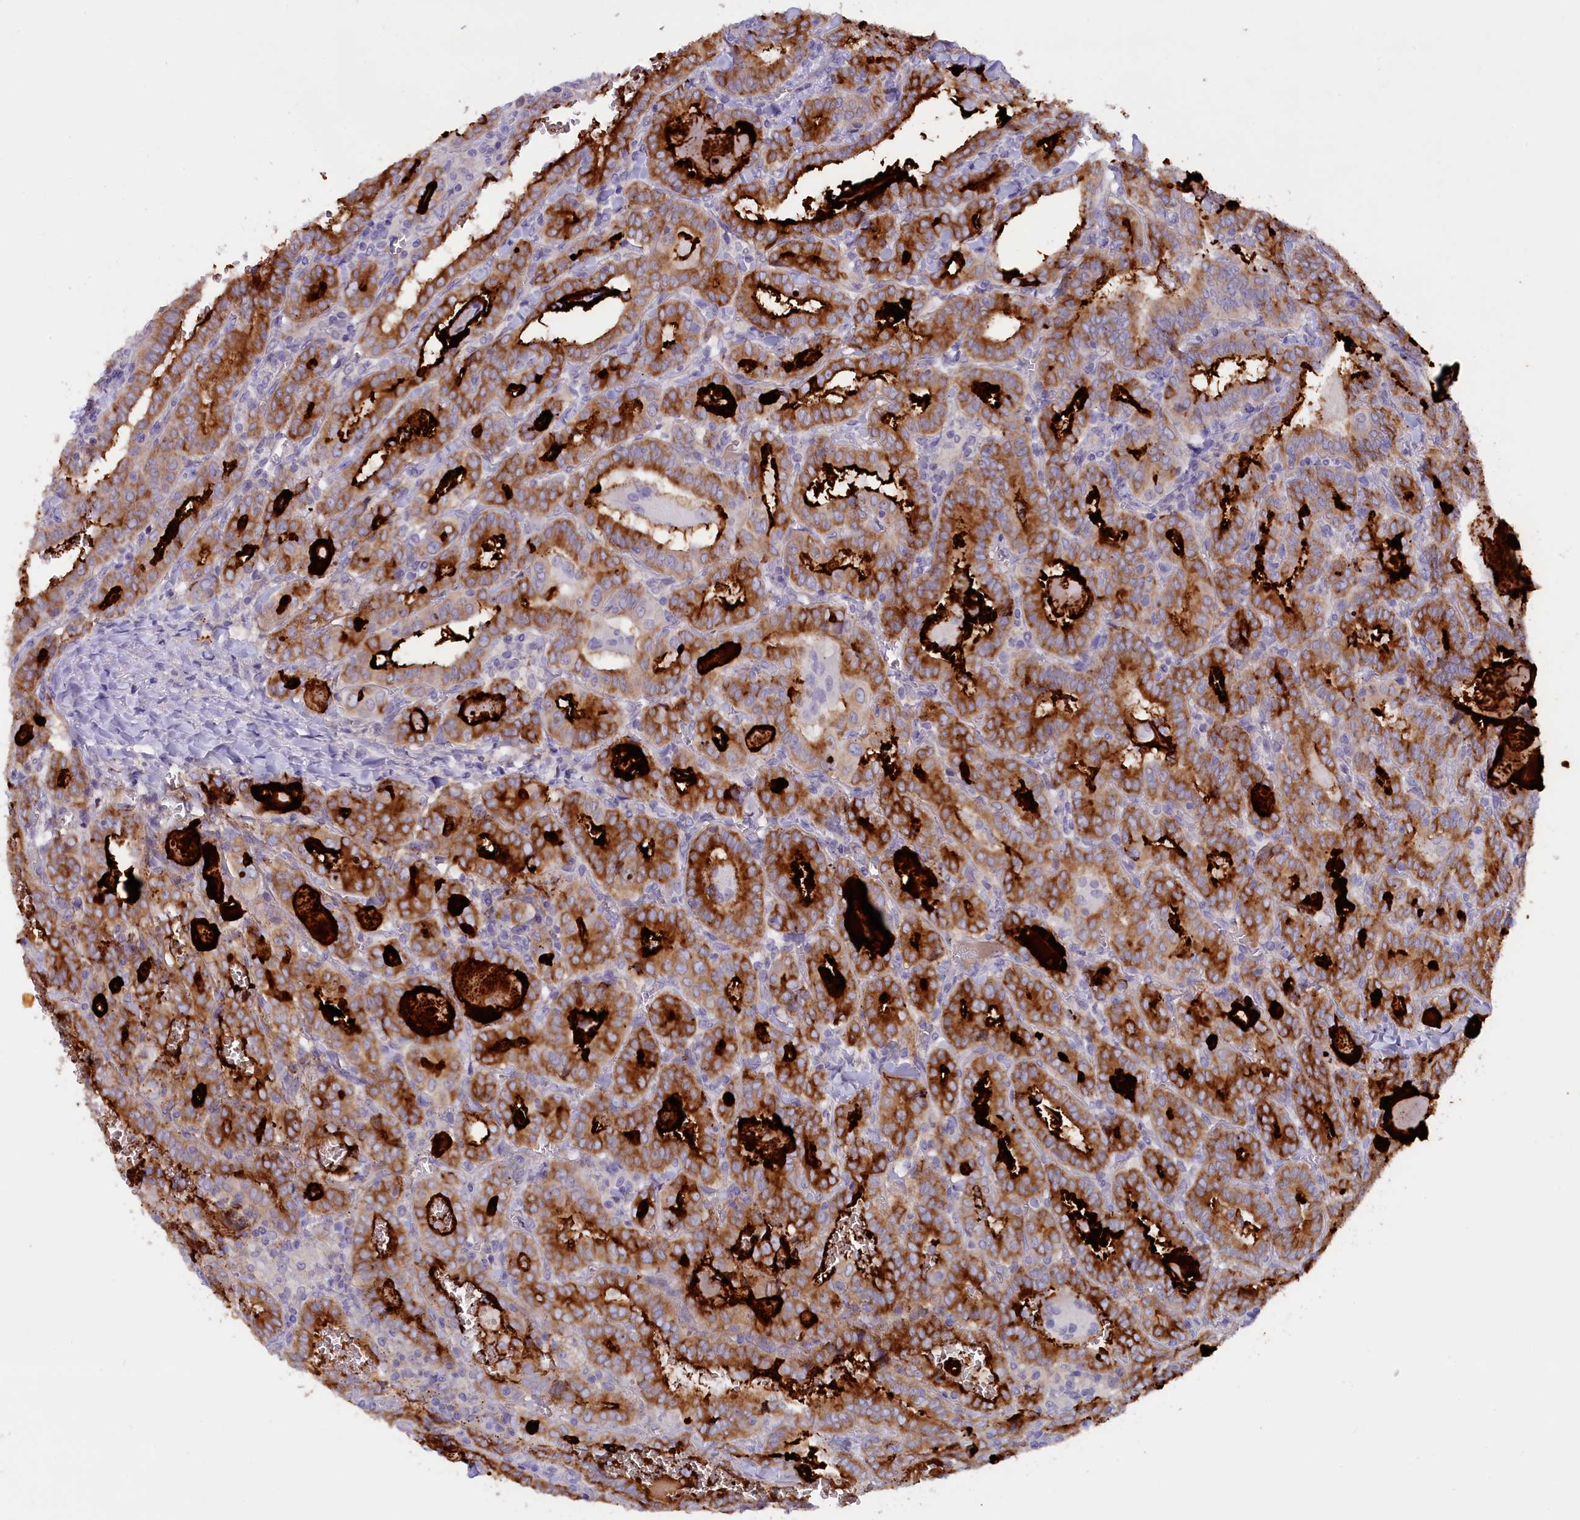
{"staining": {"intensity": "moderate", "quantity": ">75%", "location": "cytoplasmic/membranous"}, "tissue": "thyroid cancer", "cell_type": "Tumor cells", "image_type": "cancer", "snomed": [{"axis": "morphology", "description": "Papillary adenocarcinoma, NOS"}, {"axis": "topography", "description": "Thyroid gland"}], "caption": "An immunohistochemistry (IHC) image of neoplastic tissue is shown. Protein staining in brown shows moderate cytoplasmic/membranous positivity in thyroid cancer within tumor cells.", "gene": "ZSWIM4", "patient": {"sex": "female", "age": 72}}